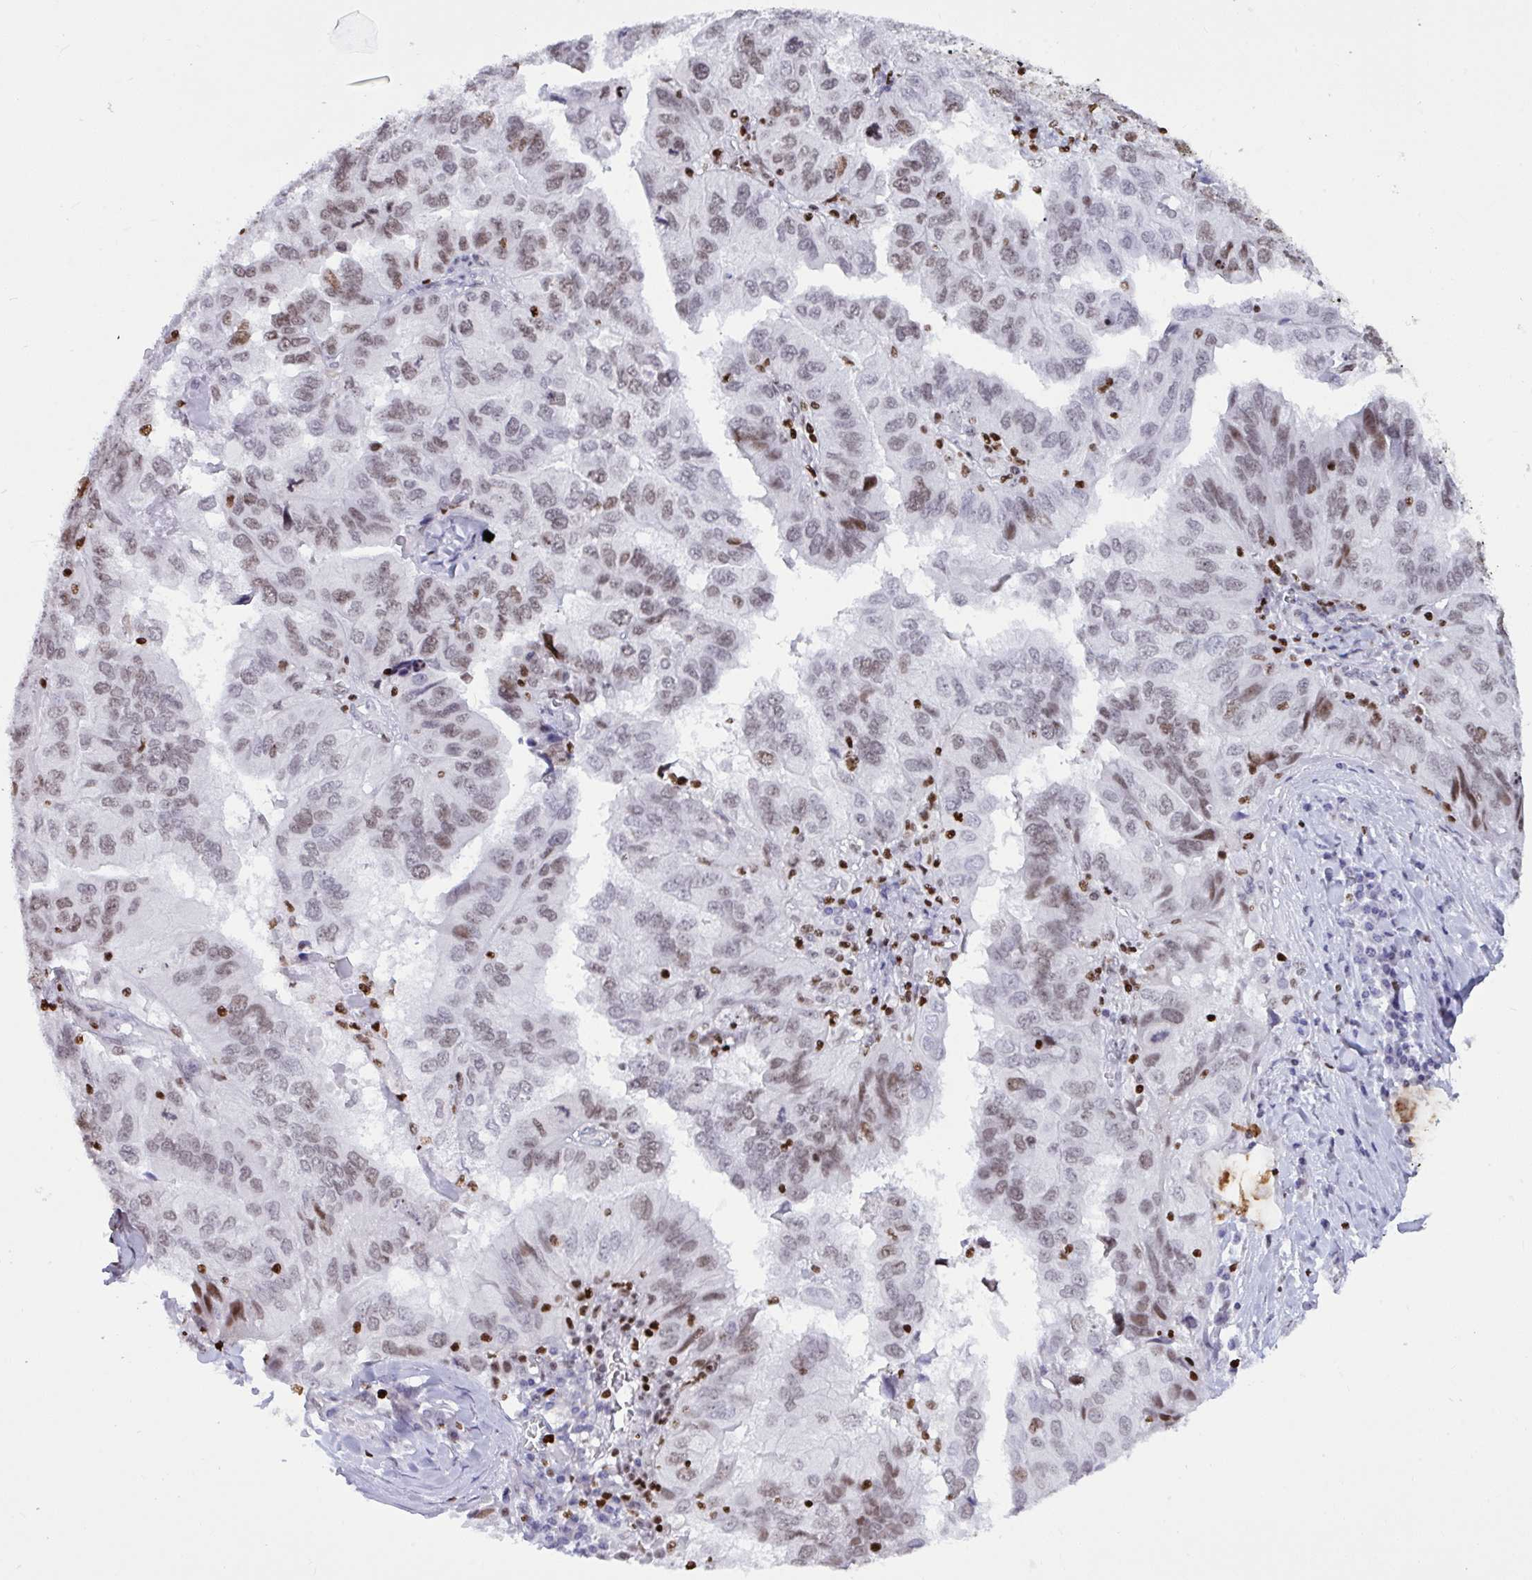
{"staining": {"intensity": "moderate", "quantity": "25%-75%", "location": "nuclear"}, "tissue": "ovarian cancer", "cell_type": "Tumor cells", "image_type": "cancer", "snomed": [{"axis": "morphology", "description": "Cystadenocarcinoma, serous, NOS"}, {"axis": "topography", "description": "Ovary"}], "caption": "IHC micrograph of neoplastic tissue: ovarian cancer stained using immunohistochemistry (IHC) displays medium levels of moderate protein expression localized specifically in the nuclear of tumor cells, appearing as a nuclear brown color.", "gene": "HMGB2", "patient": {"sex": "female", "age": 79}}